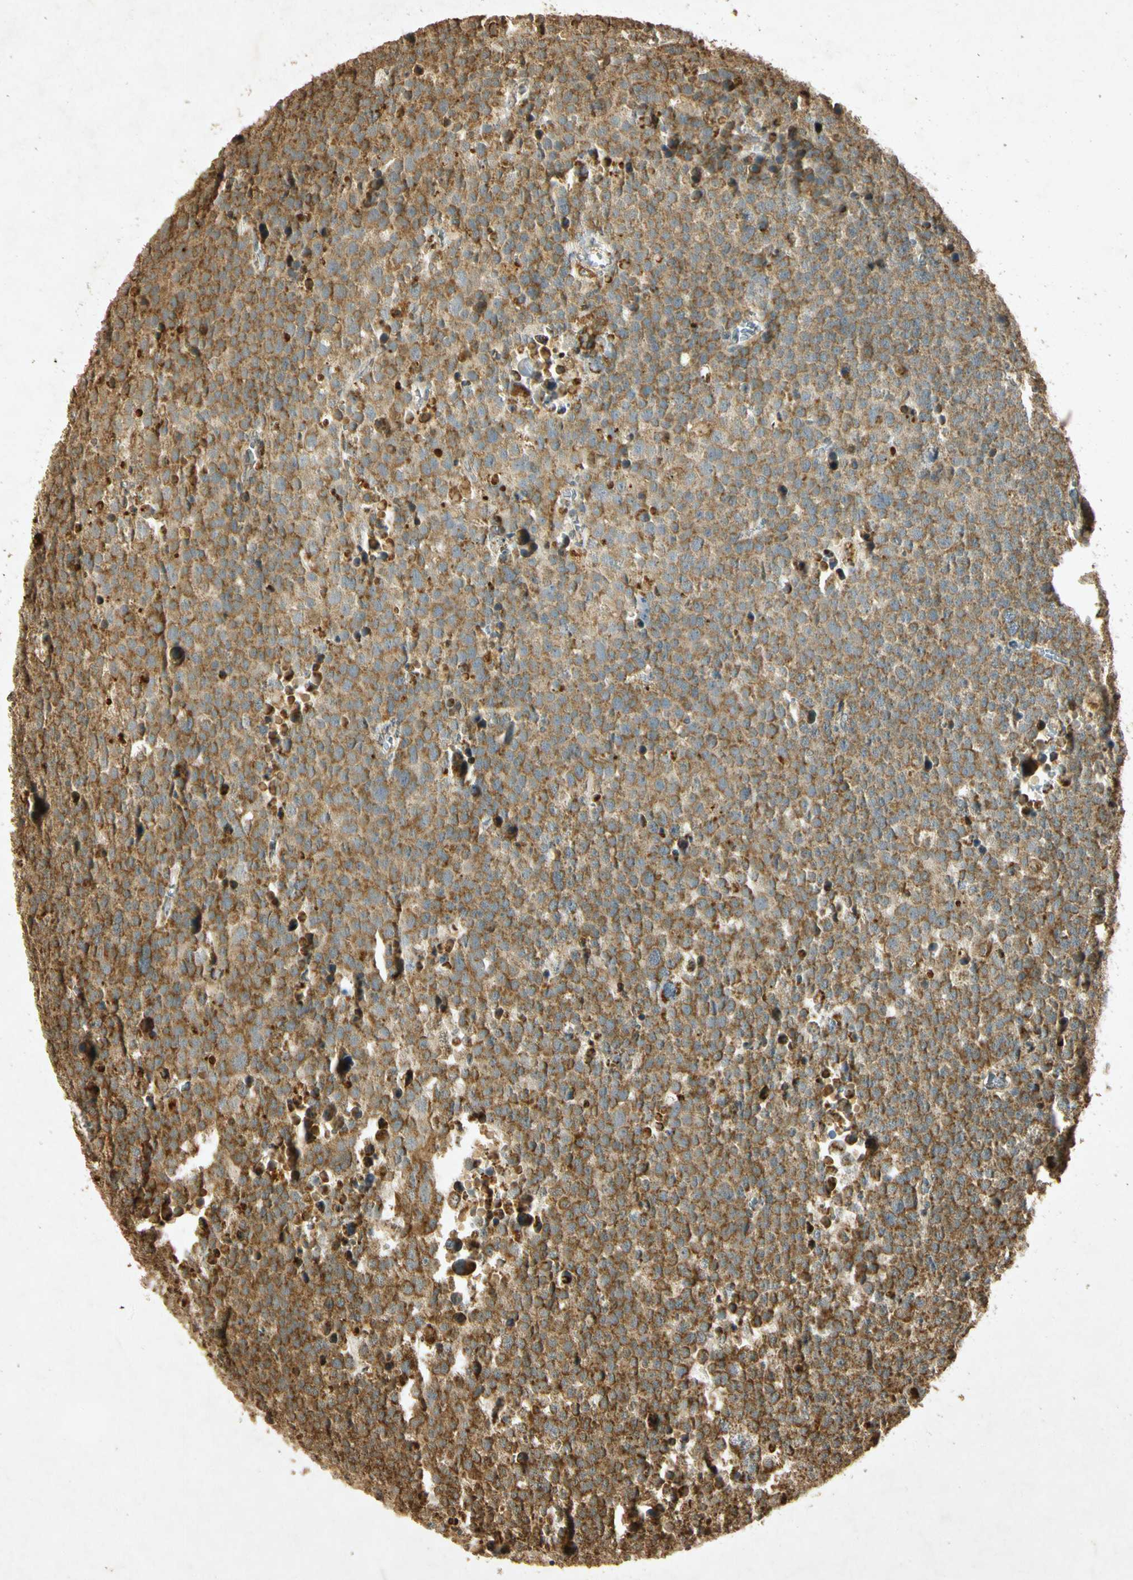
{"staining": {"intensity": "moderate", "quantity": ">75%", "location": "cytoplasmic/membranous"}, "tissue": "testis cancer", "cell_type": "Tumor cells", "image_type": "cancer", "snomed": [{"axis": "morphology", "description": "Seminoma, NOS"}, {"axis": "topography", "description": "Testis"}], "caption": "Immunohistochemistry micrograph of human seminoma (testis) stained for a protein (brown), which demonstrates medium levels of moderate cytoplasmic/membranous expression in approximately >75% of tumor cells.", "gene": "PRDX3", "patient": {"sex": "male", "age": 71}}